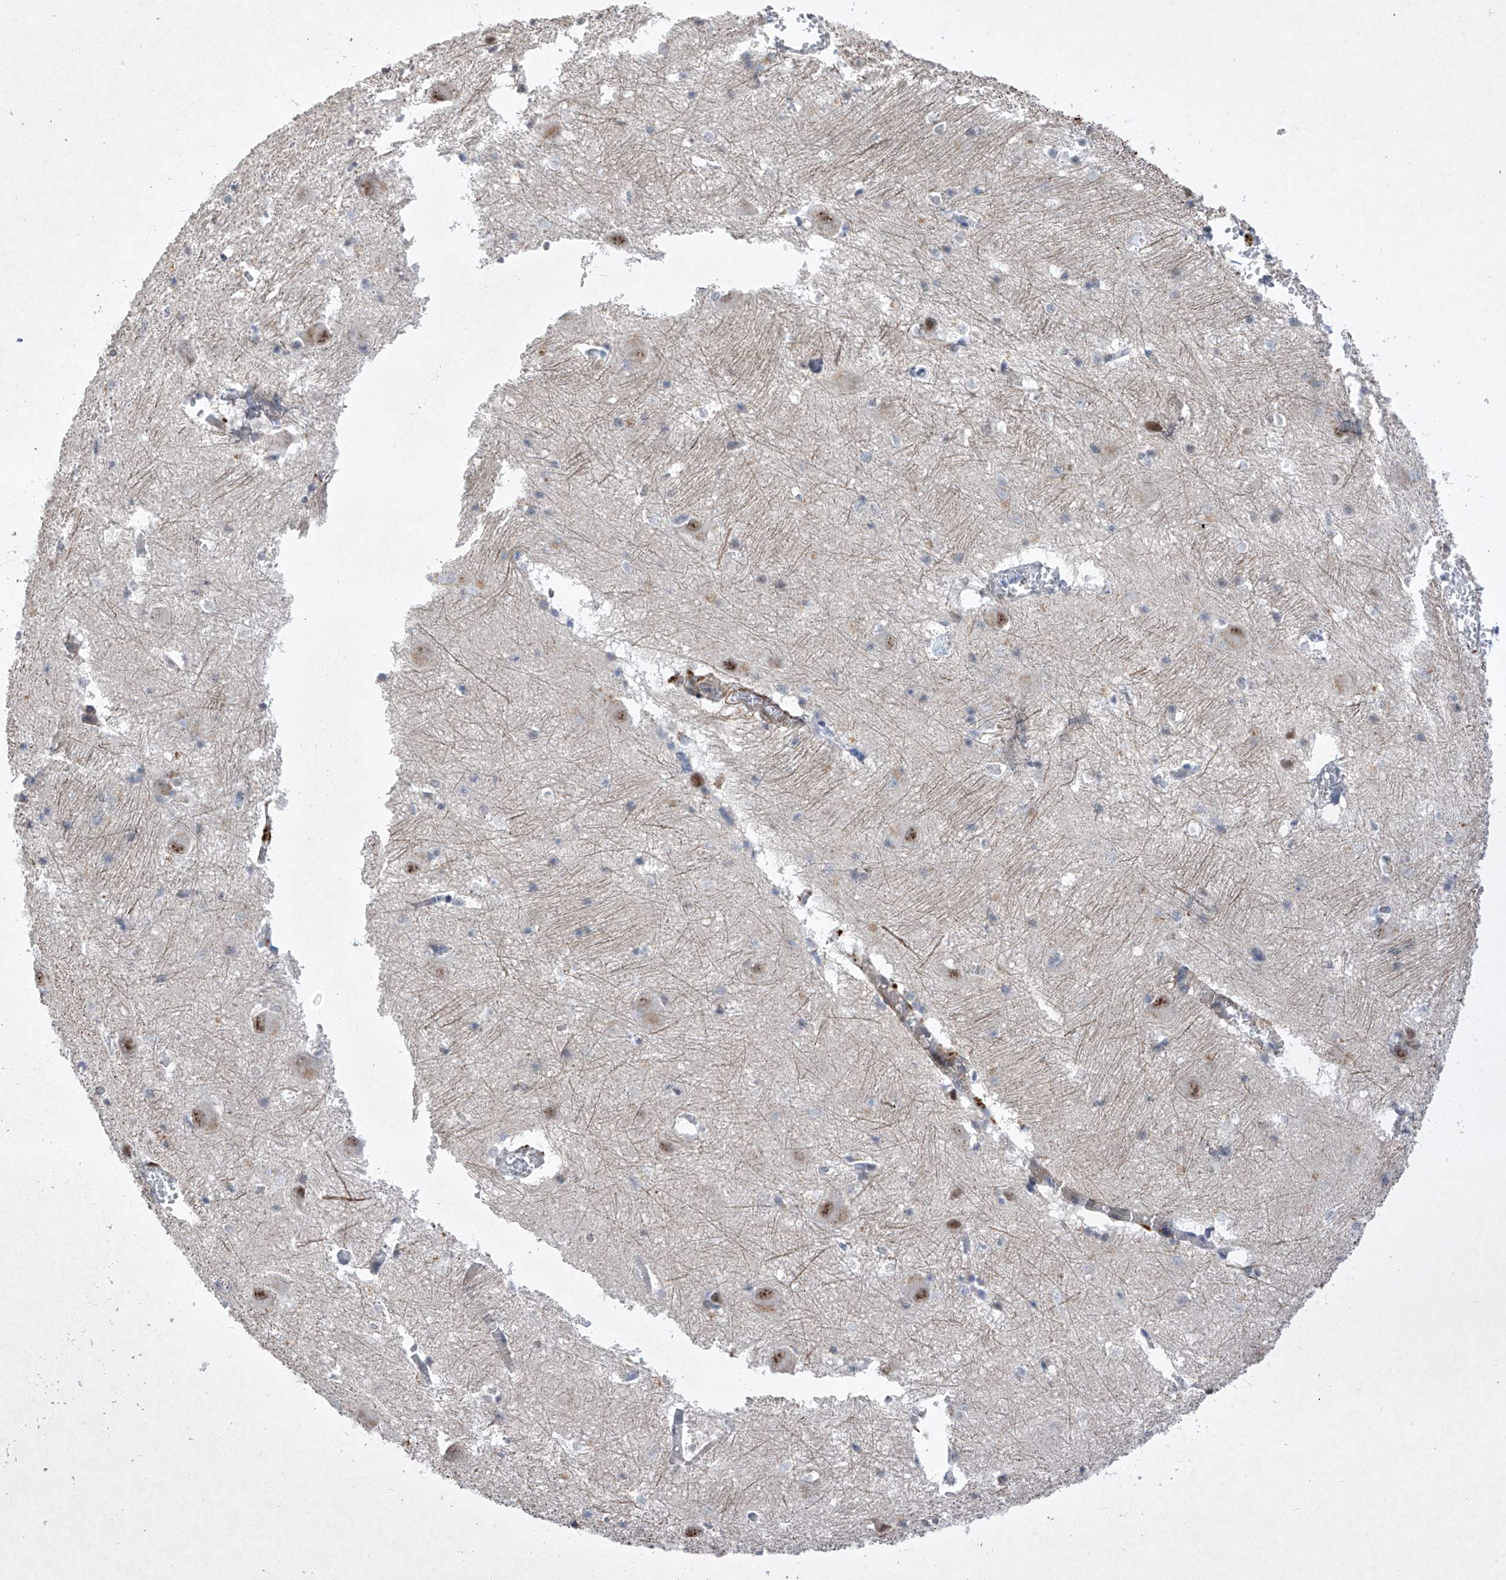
{"staining": {"intensity": "negative", "quantity": "none", "location": "none"}, "tissue": "caudate", "cell_type": "Glial cells", "image_type": "normal", "snomed": [{"axis": "morphology", "description": "Normal tissue, NOS"}, {"axis": "topography", "description": "Lateral ventricle wall"}], "caption": "The micrograph reveals no significant staining in glial cells of caudate.", "gene": "NFATC4", "patient": {"sex": "male", "age": 37}}